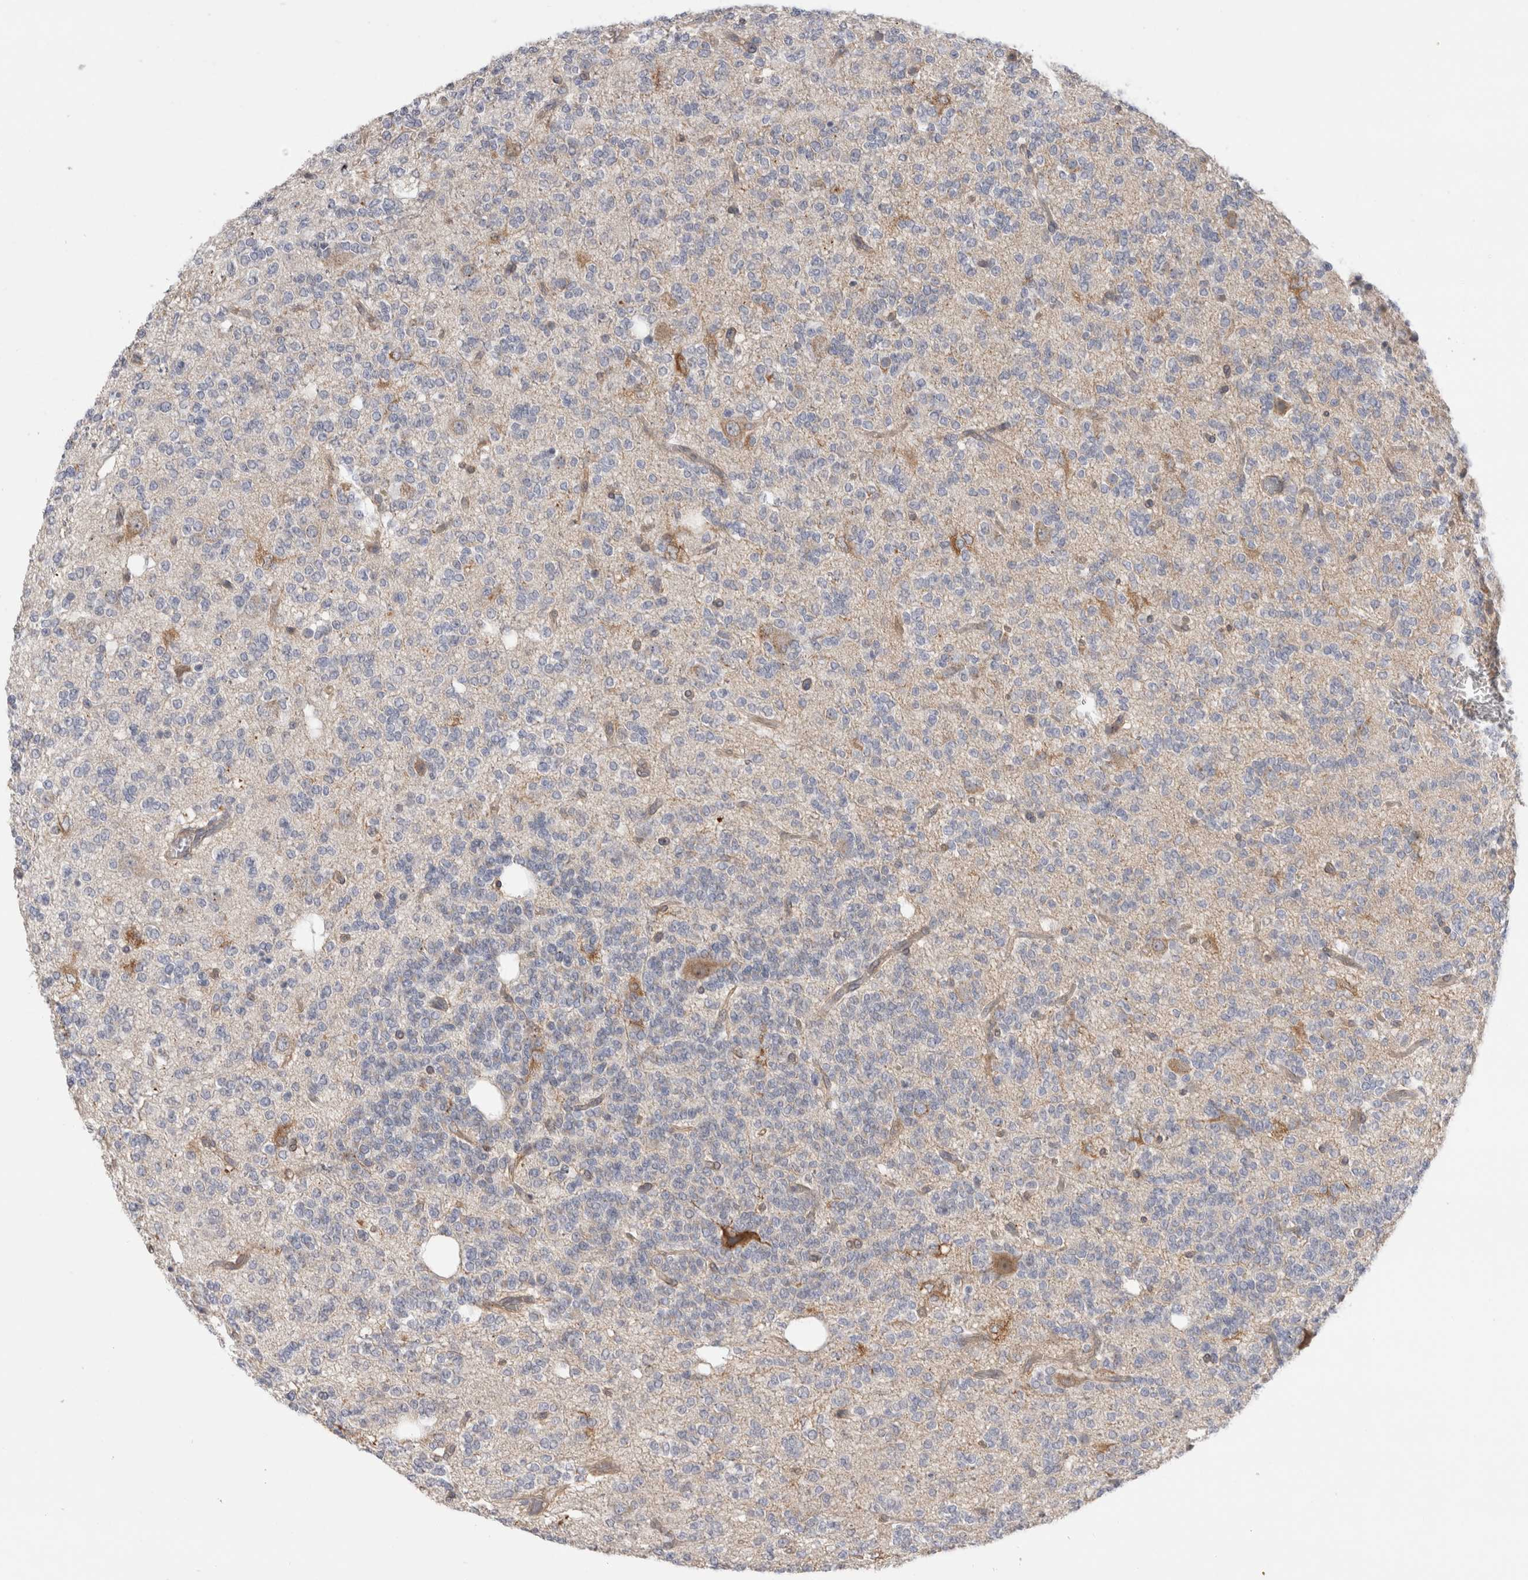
{"staining": {"intensity": "negative", "quantity": "none", "location": "none"}, "tissue": "glioma", "cell_type": "Tumor cells", "image_type": "cancer", "snomed": [{"axis": "morphology", "description": "Glioma, malignant, Low grade"}, {"axis": "topography", "description": "Brain"}], "caption": "A high-resolution image shows immunohistochemistry (IHC) staining of malignant glioma (low-grade), which displays no significant staining in tumor cells.", "gene": "SYTL5", "patient": {"sex": "male", "age": 38}}